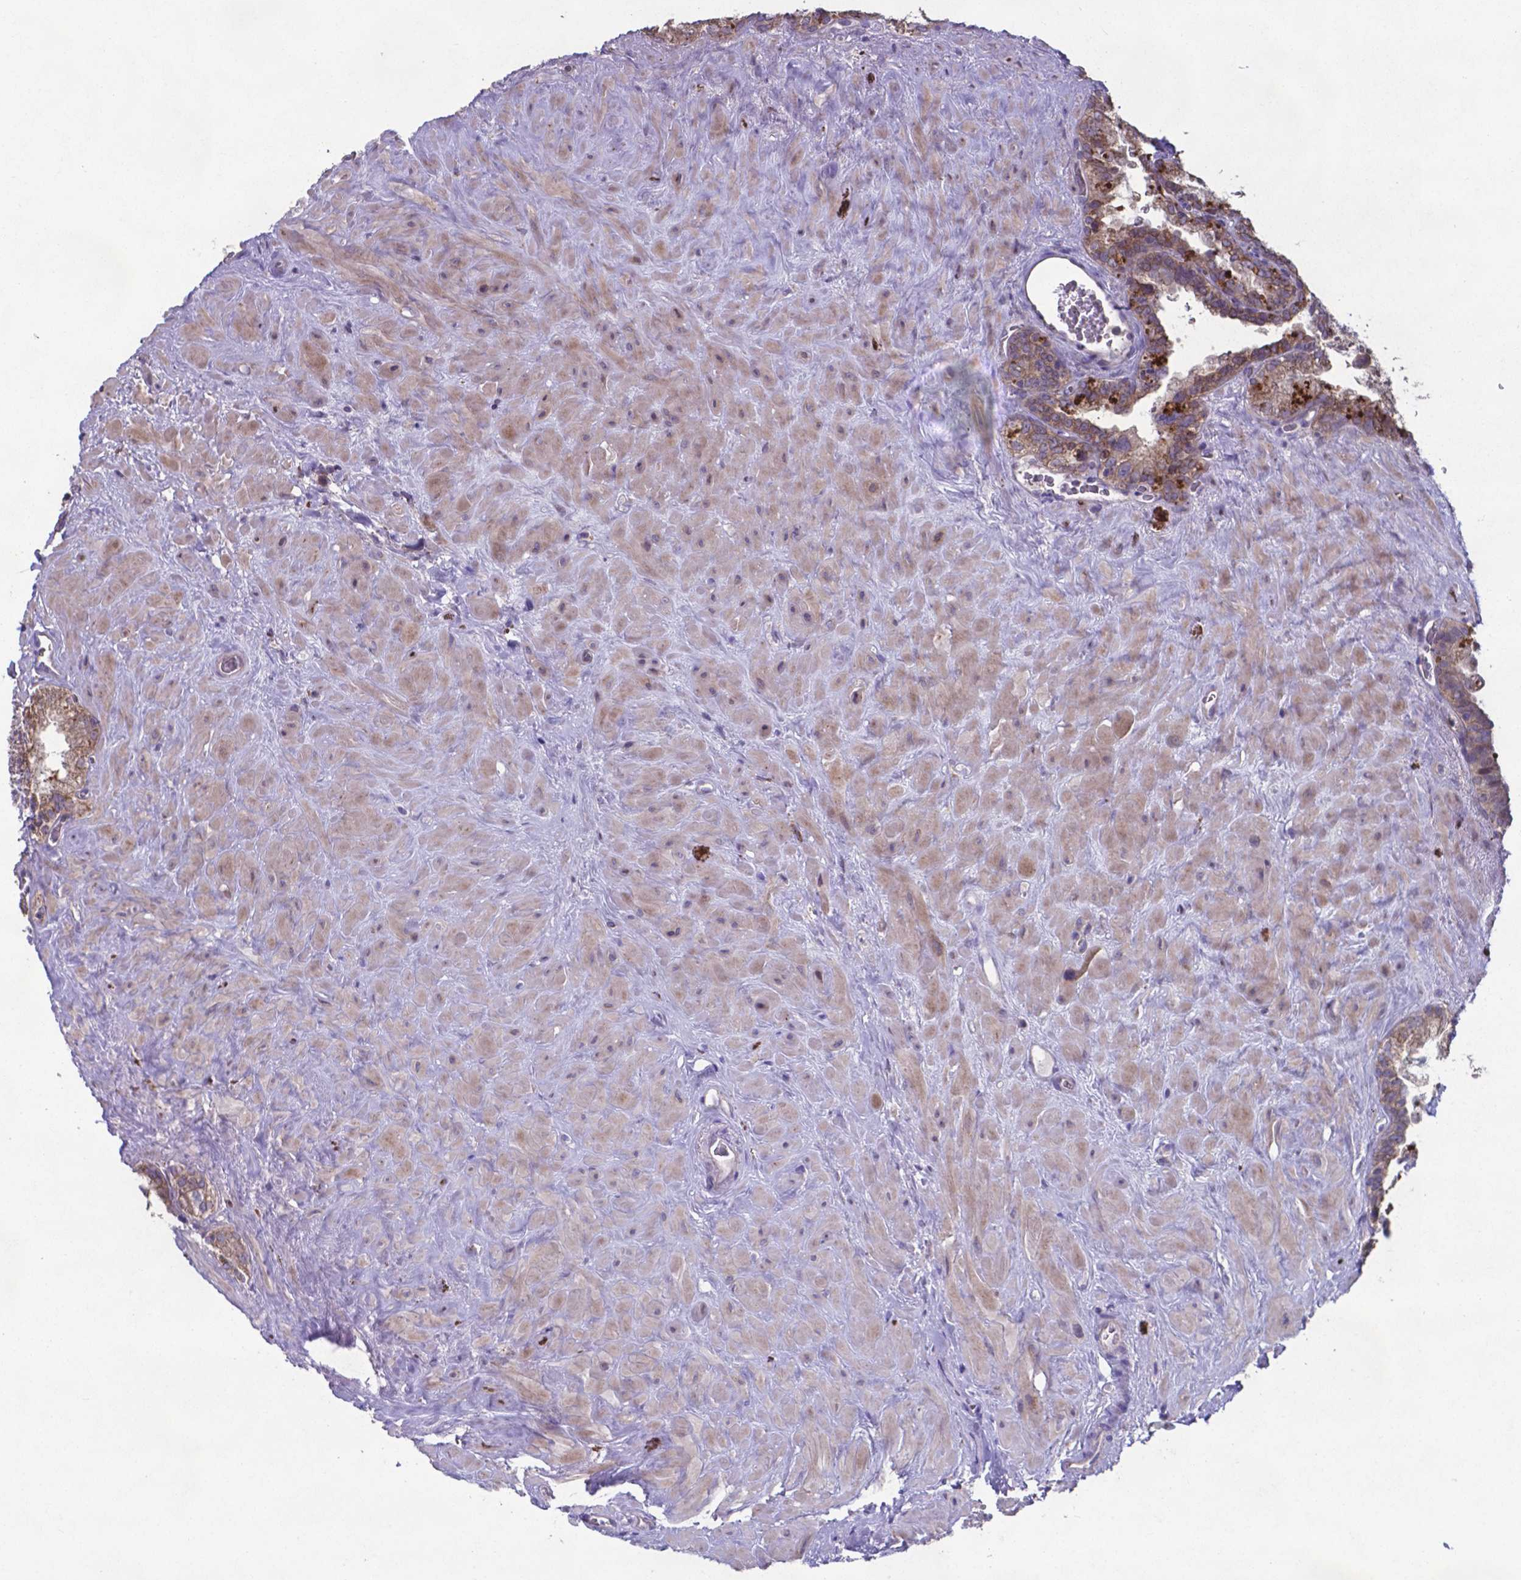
{"staining": {"intensity": "weak", "quantity": ">75%", "location": "cytoplasmic/membranous"}, "tissue": "seminal vesicle", "cell_type": "Glandular cells", "image_type": "normal", "snomed": [{"axis": "morphology", "description": "Normal tissue, NOS"}, {"axis": "topography", "description": "Prostate"}, {"axis": "topography", "description": "Seminal veicle"}], "caption": "Protein staining displays weak cytoplasmic/membranous positivity in about >75% of glandular cells in normal seminal vesicle.", "gene": "TYRO3", "patient": {"sex": "male", "age": 71}}